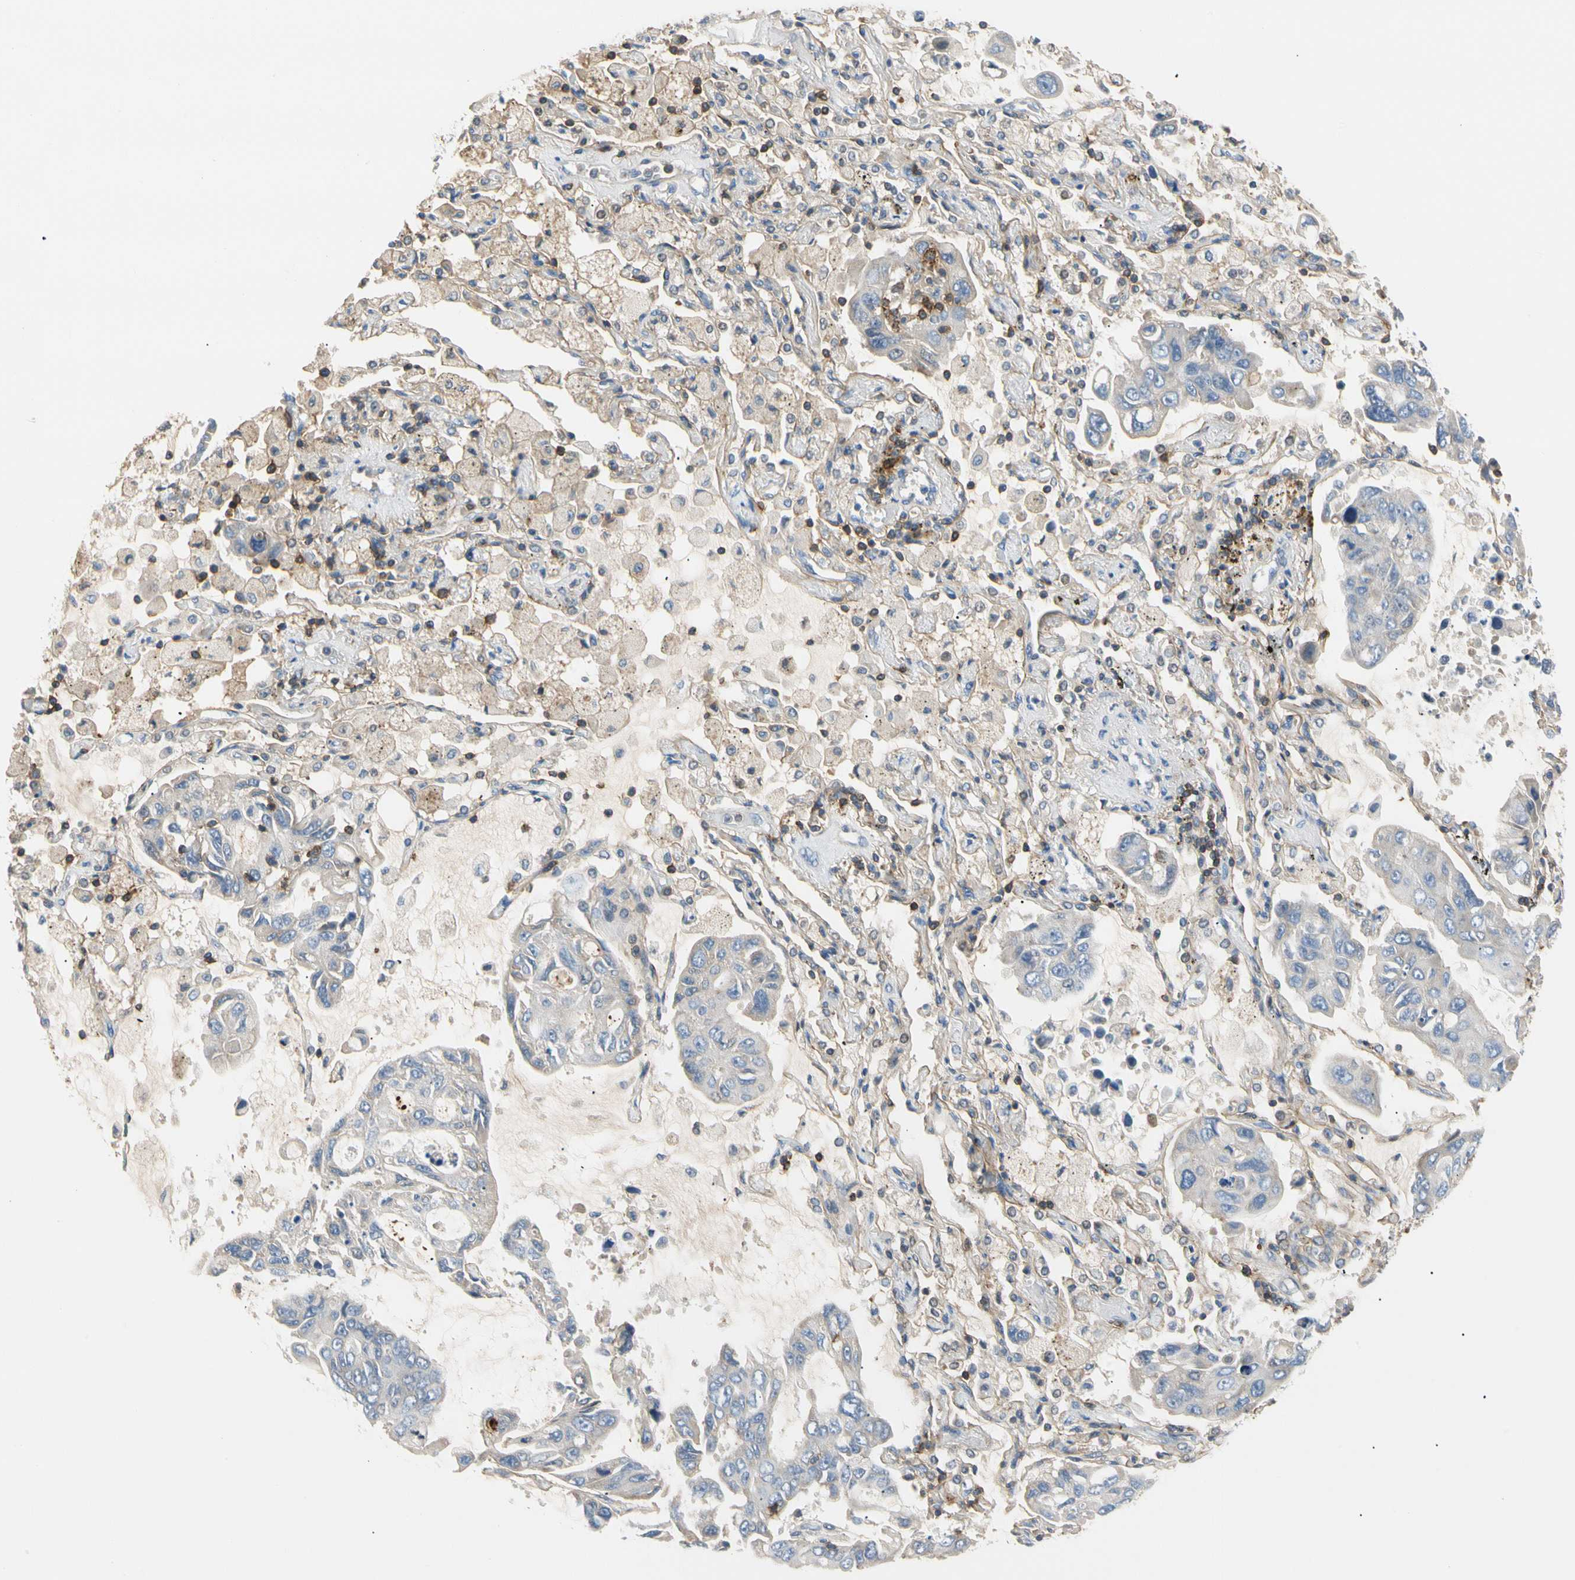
{"staining": {"intensity": "negative", "quantity": "none", "location": "none"}, "tissue": "lung cancer", "cell_type": "Tumor cells", "image_type": "cancer", "snomed": [{"axis": "morphology", "description": "Adenocarcinoma, NOS"}, {"axis": "topography", "description": "Lung"}], "caption": "Immunohistochemical staining of human lung cancer exhibits no significant staining in tumor cells.", "gene": "TNFRSF18", "patient": {"sex": "male", "age": 64}}